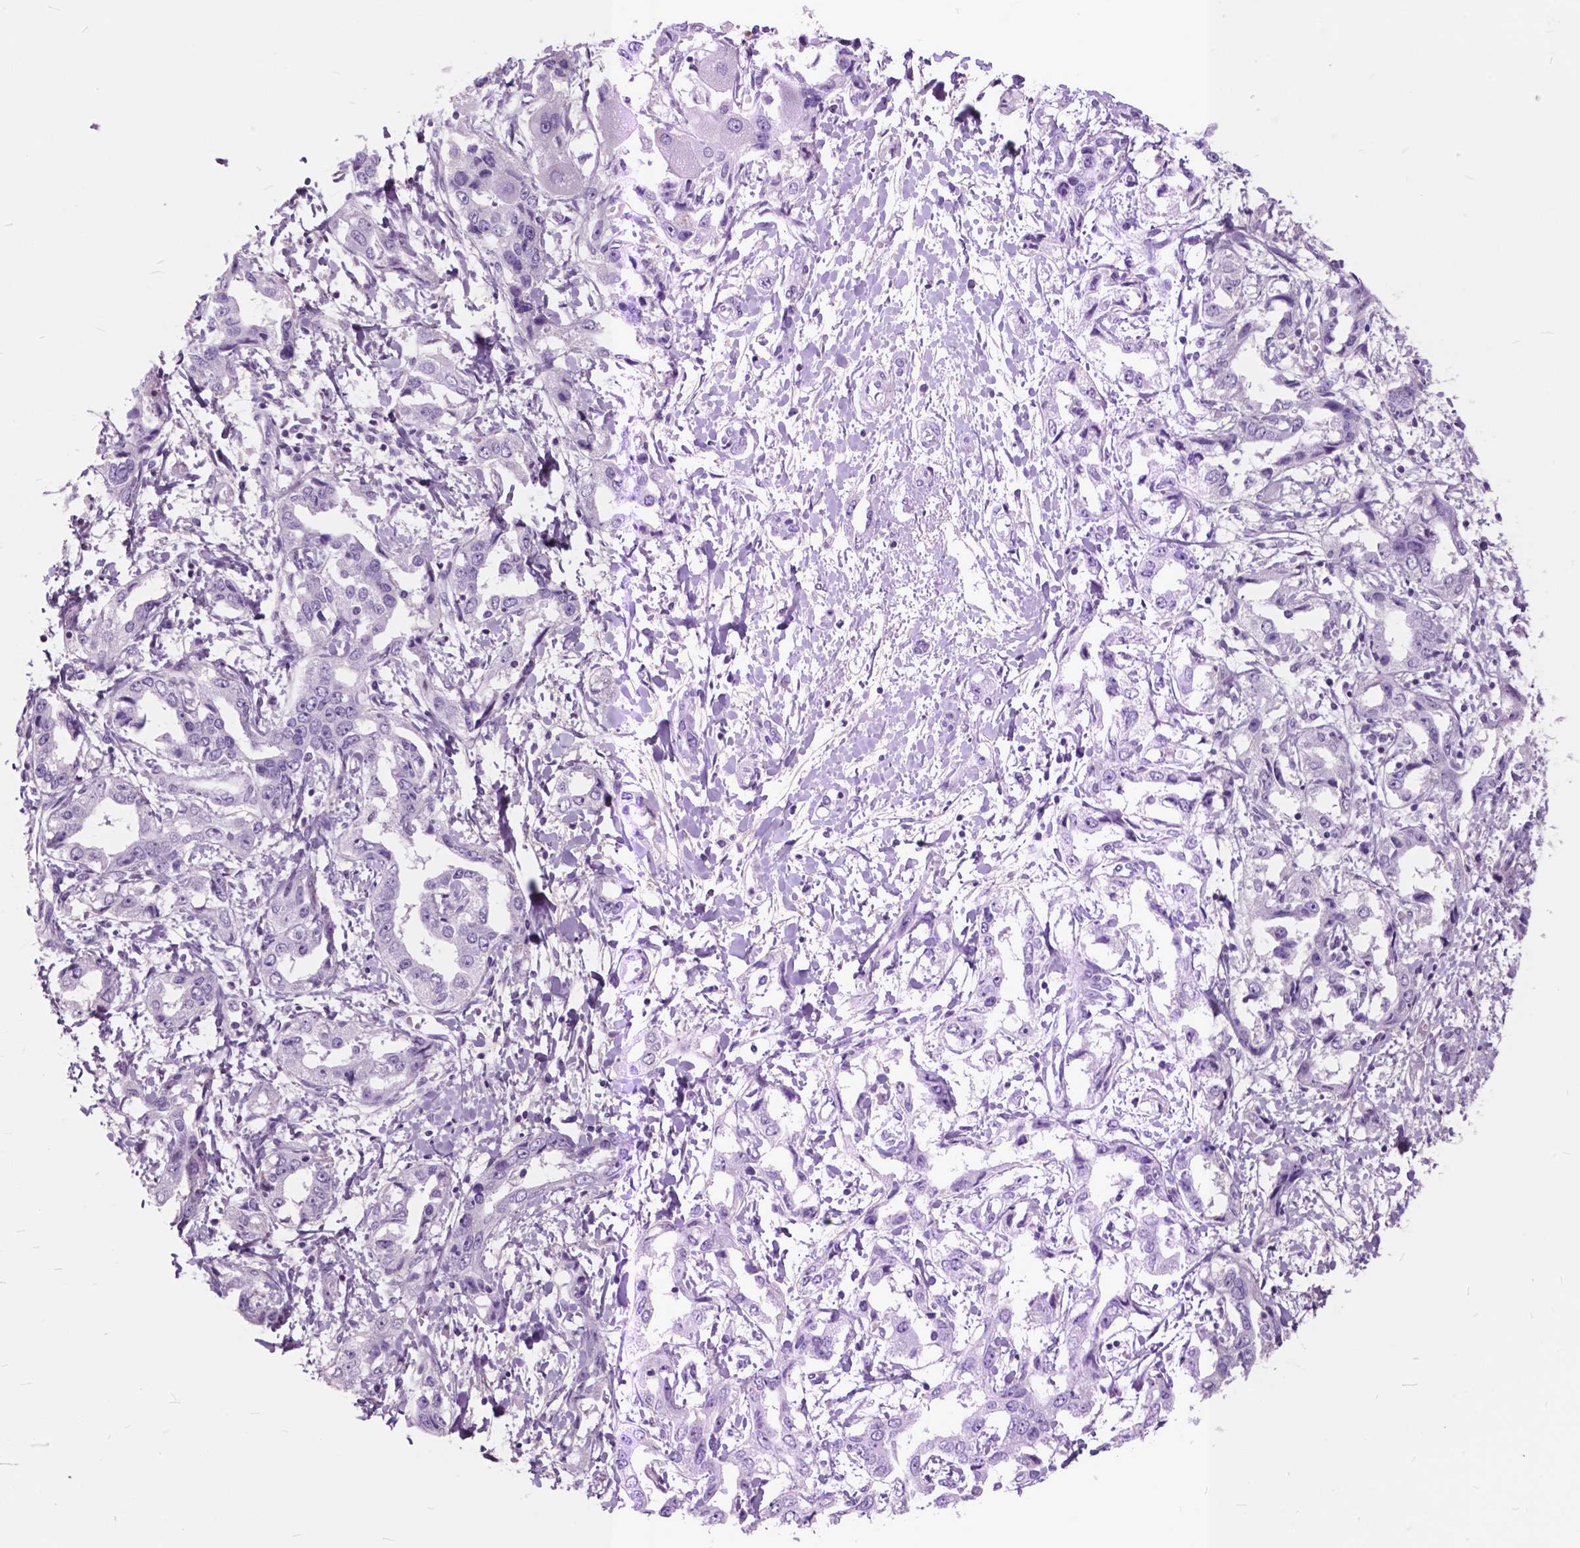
{"staining": {"intensity": "negative", "quantity": "none", "location": "none"}, "tissue": "liver cancer", "cell_type": "Tumor cells", "image_type": "cancer", "snomed": [{"axis": "morphology", "description": "Cholangiocarcinoma"}, {"axis": "topography", "description": "Liver"}], "caption": "Immunohistochemistry (IHC) of liver cholangiocarcinoma exhibits no staining in tumor cells.", "gene": "GDF9", "patient": {"sex": "male", "age": 59}}